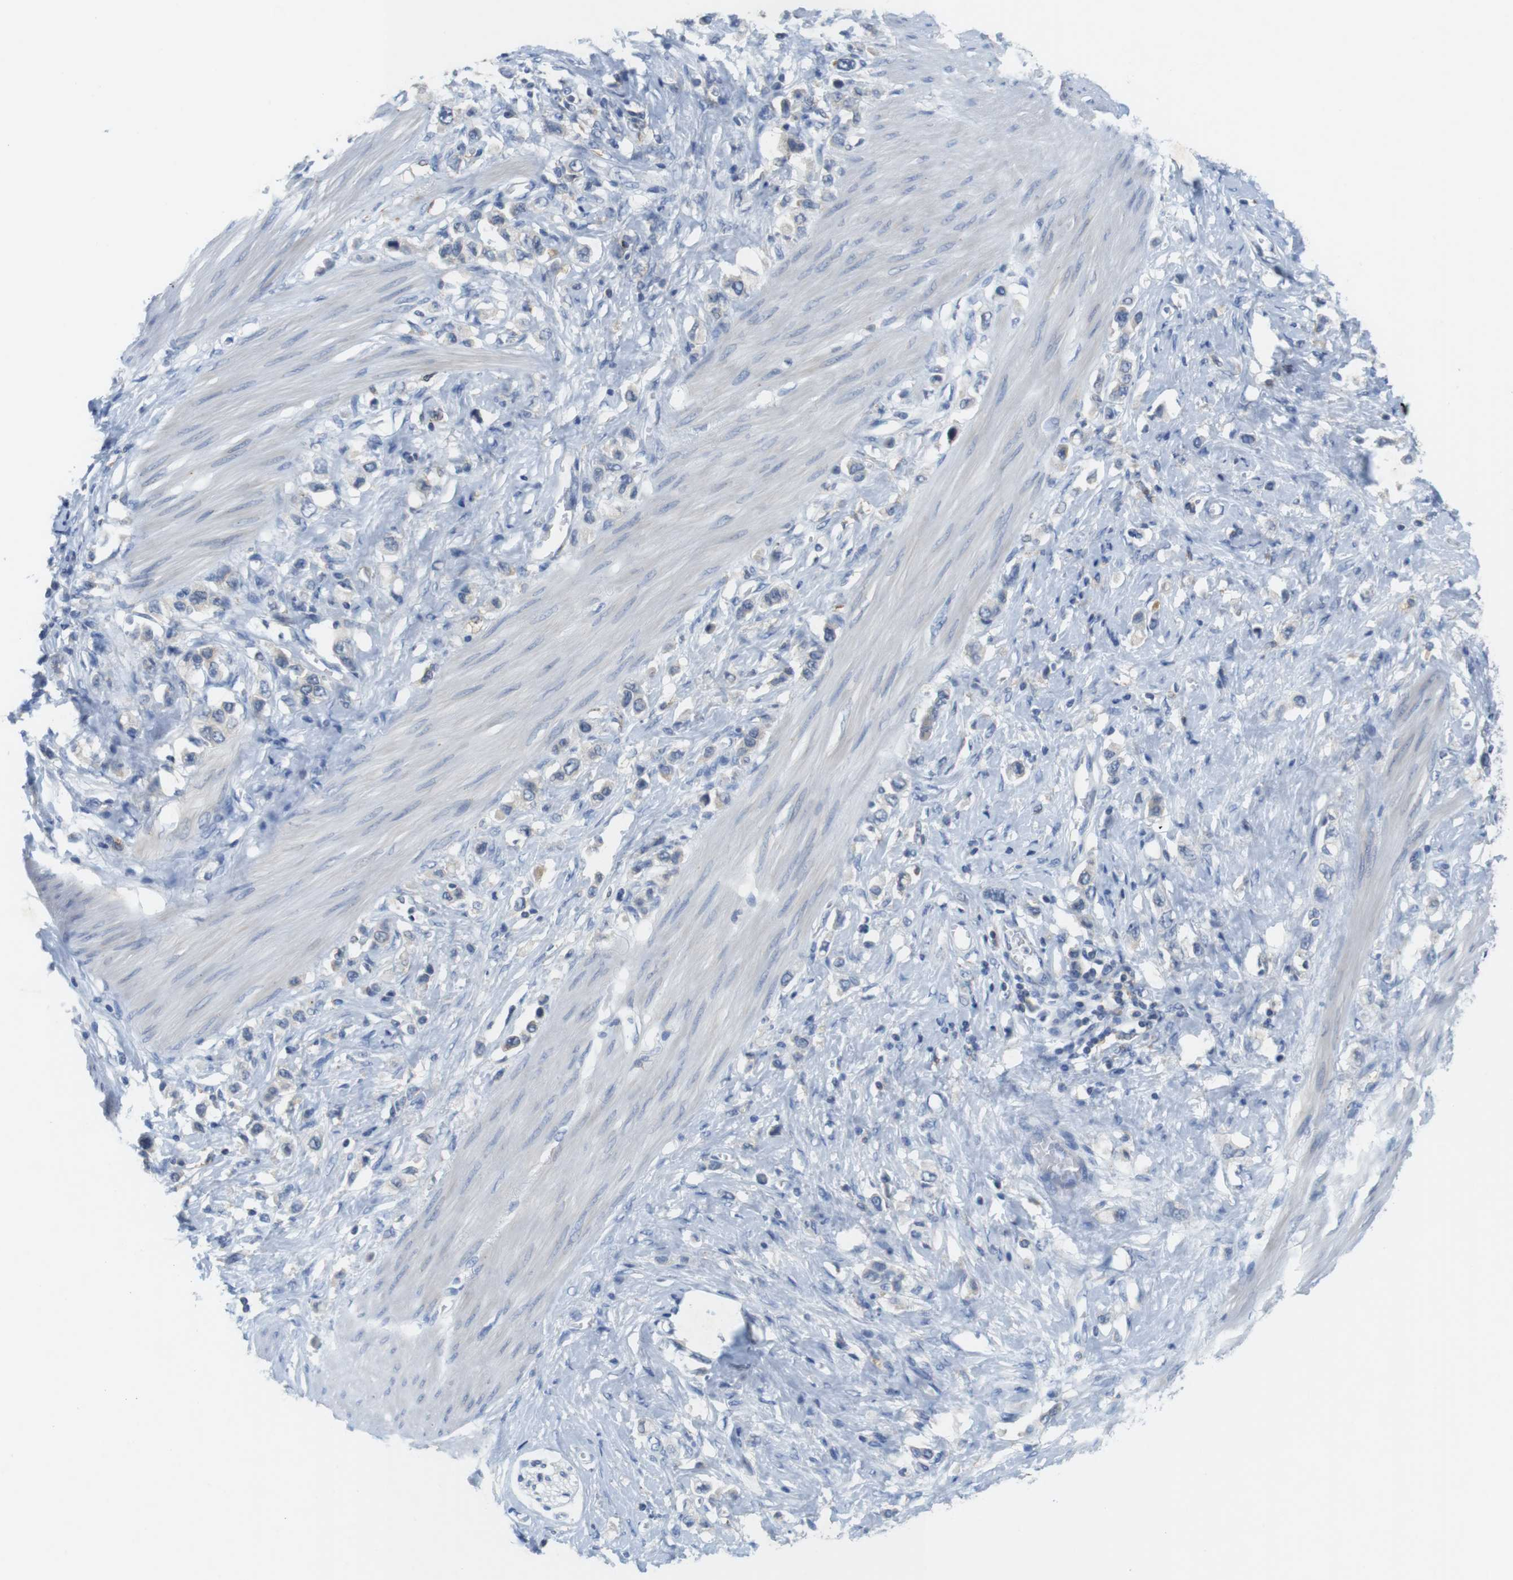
{"staining": {"intensity": "negative", "quantity": "none", "location": "none"}, "tissue": "stomach cancer", "cell_type": "Tumor cells", "image_type": "cancer", "snomed": [{"axis": "morphology", "description": "Adenocarcinoma, NOS"}, {"axis": "topography", "description": "Stomach"}], "caption": "This is a micrograph of immunohistochemistry staining of stomach cancer, which shows no positivity in tumor cells.", "gene": "CNGA2", "patient": {"sex": "female", "age": 65}}